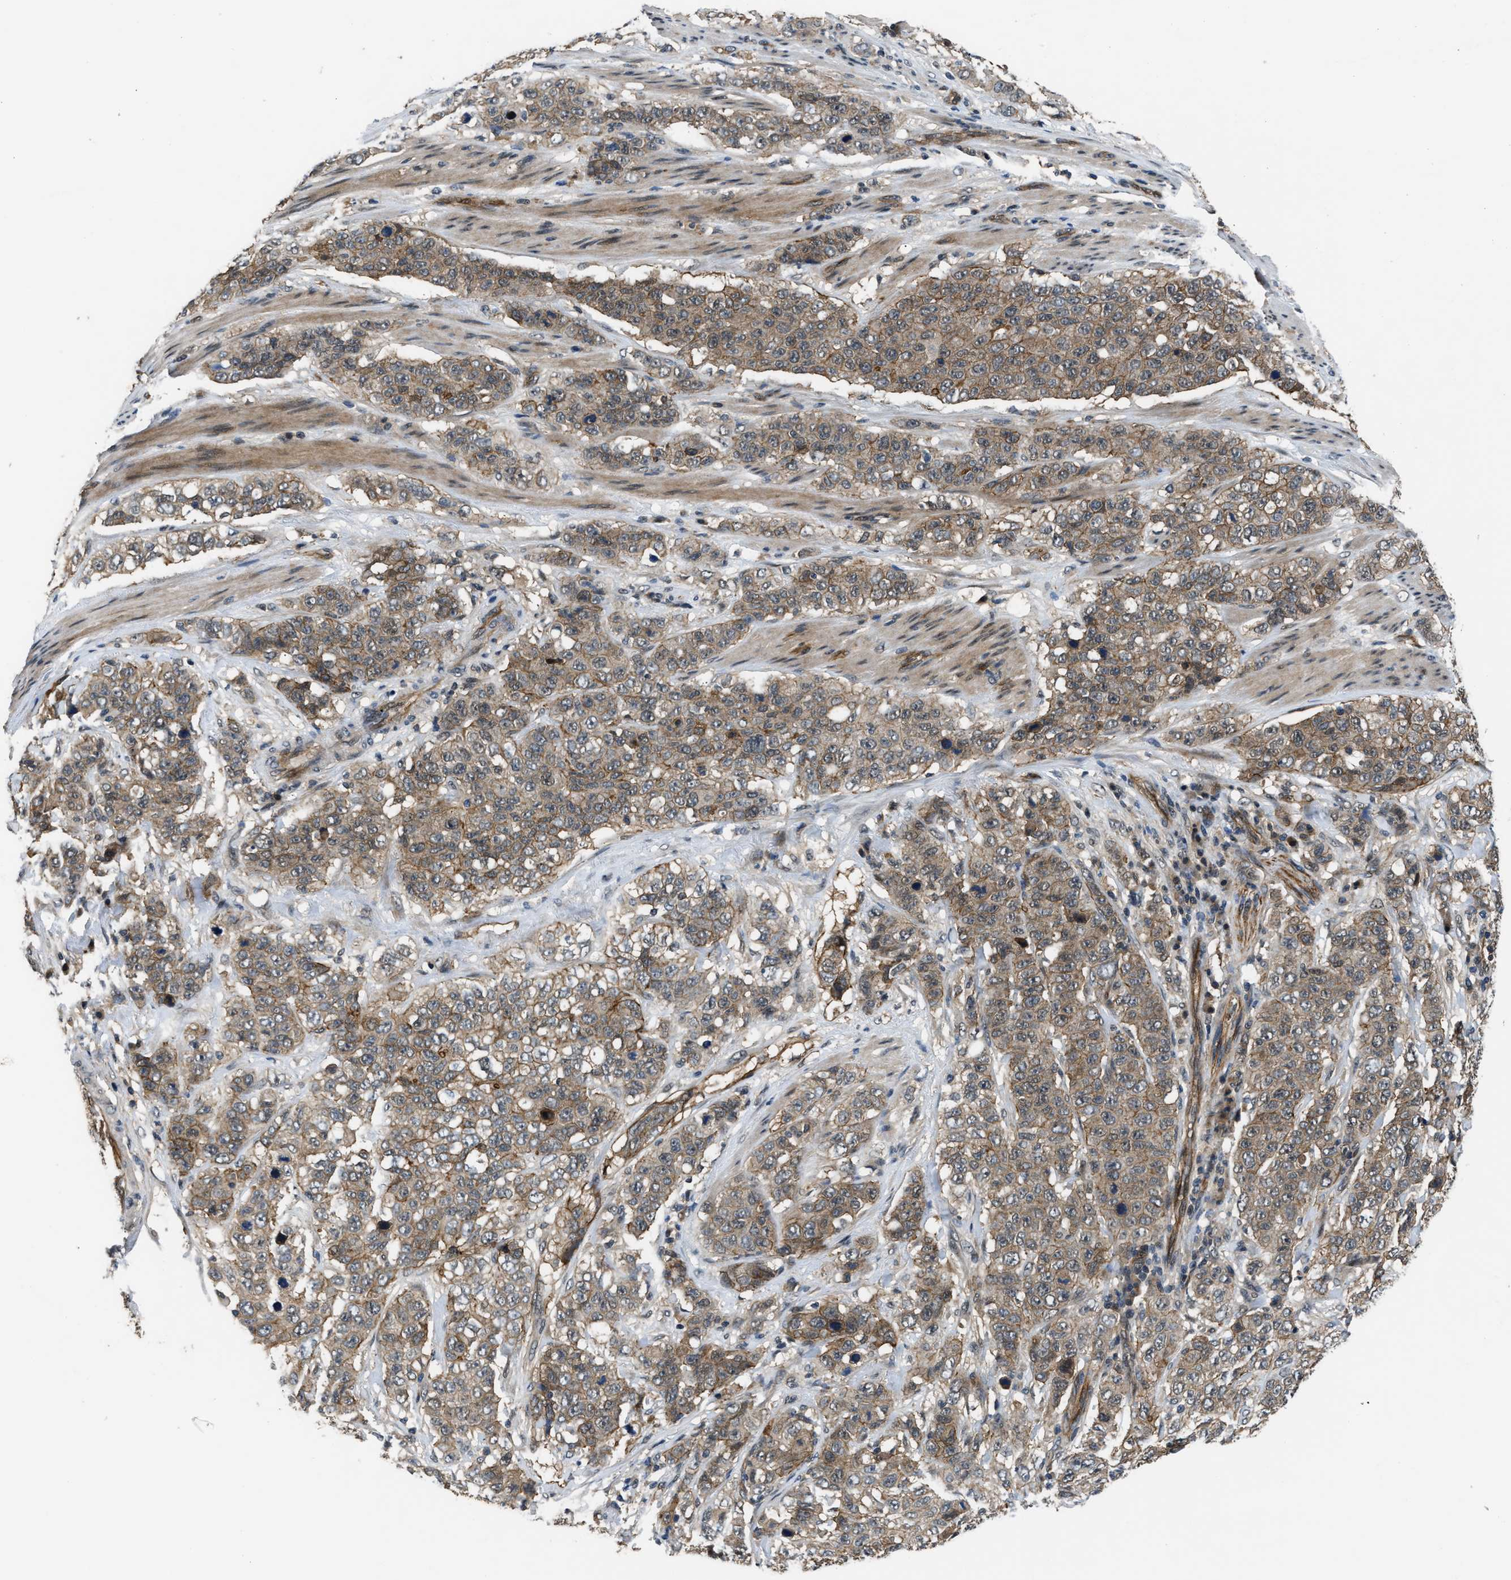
{"staining": {"intensity": "weak", "quantity": ">75%", "location": "cytoplasmic/membranous"}, "tissue": "stomach cancer", "cell_type": "Tumor cells", "image_type": "cancer", "snomed": [{"axis": "morphology", "description": "Adenocarcinoma, NOS"}, {"axis": "topography", "description": "Stomach"}], "caption": "Tumor cells demonstrate low levels of weak cytoplasmic/membranous expression in approximately >75% of cells in human stomach cancer.", "gene": "COPS2", "patient": {"sex": "male", "age": 48}}